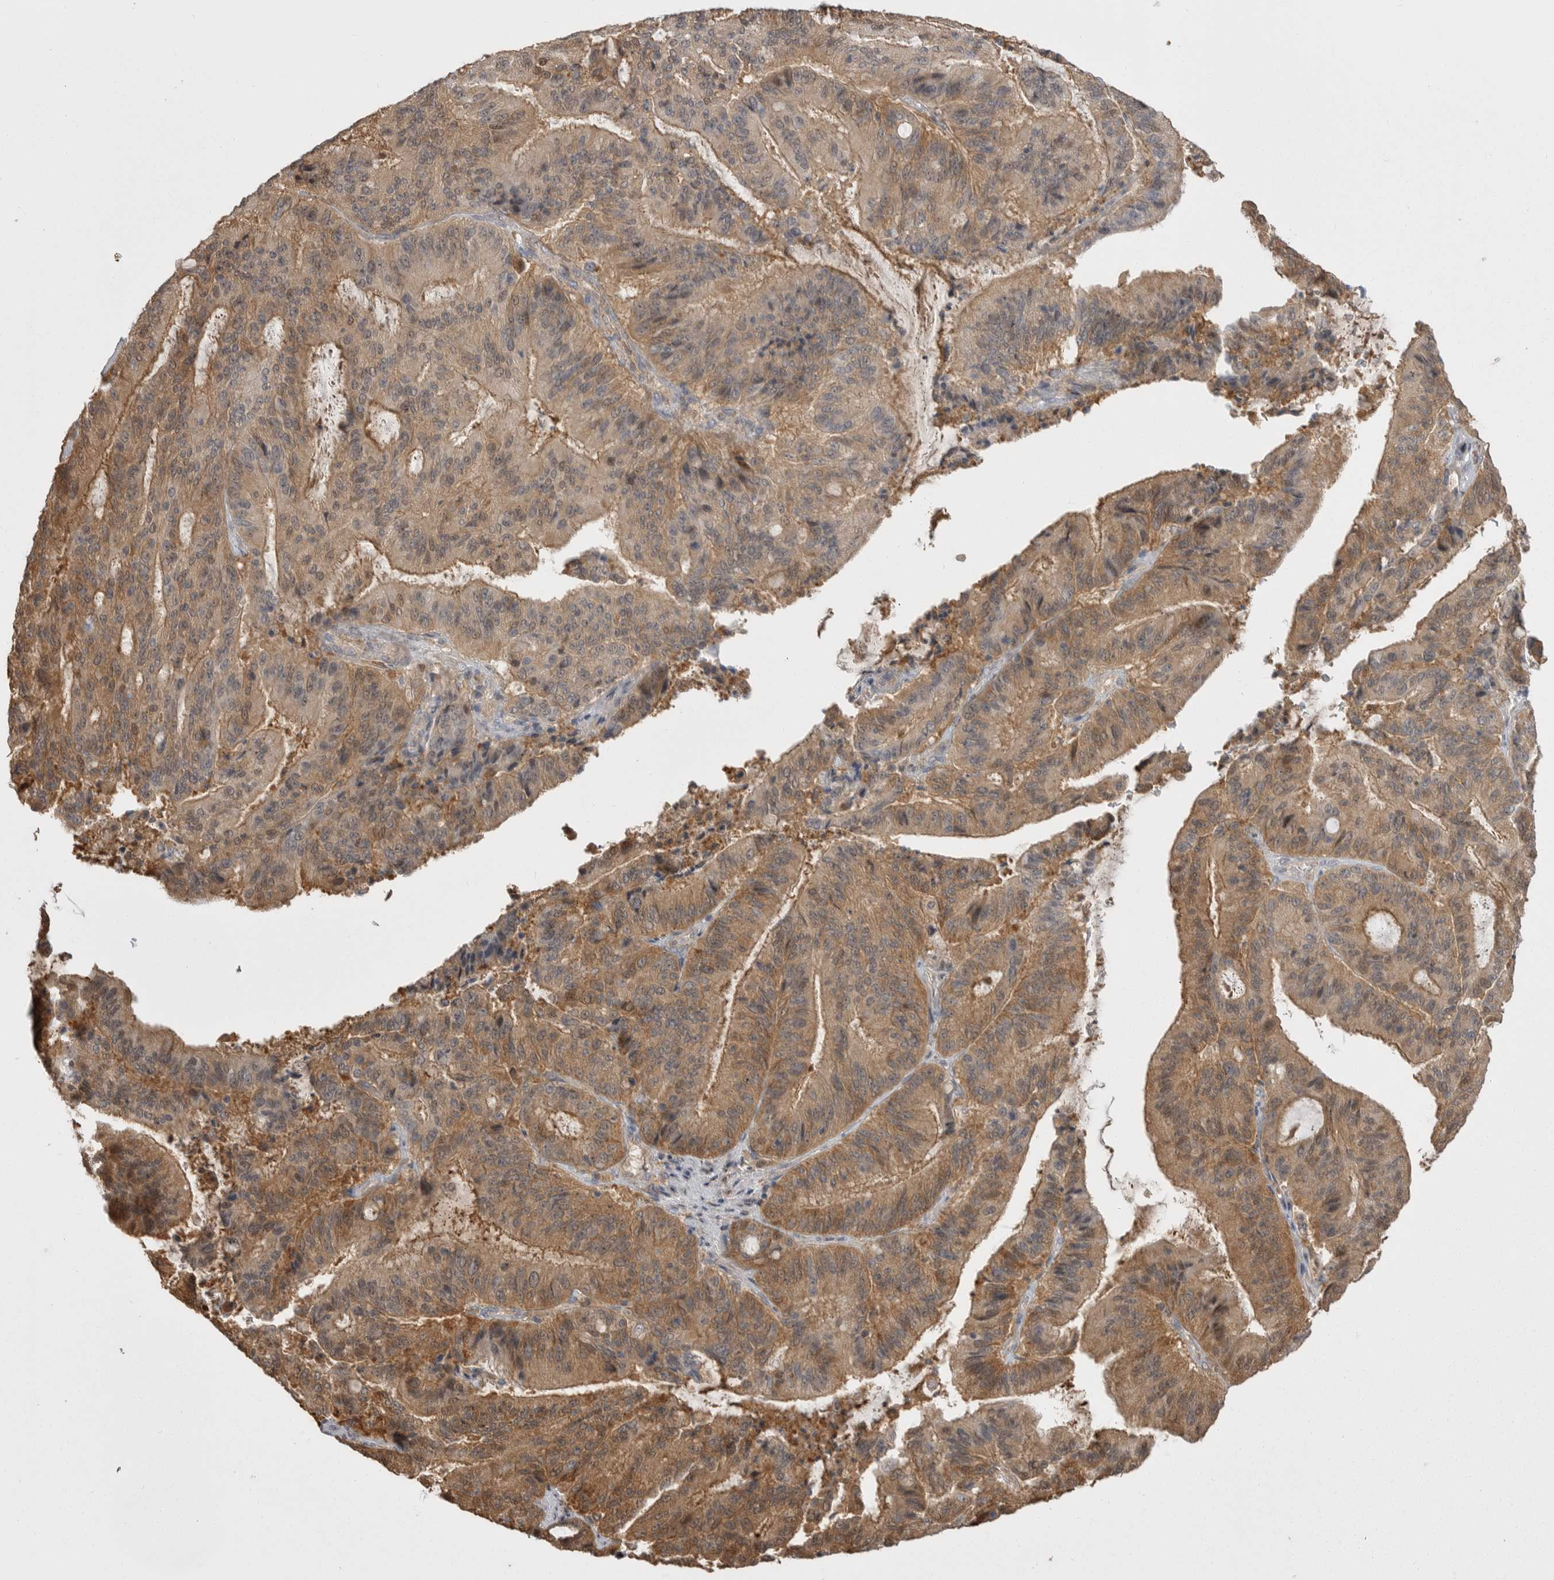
{"staining": {"intensity": "moderate", "quantity": ">75%", "location": "cytoplasmic/membranous"}, "tissue": "liver cancer", "cell_type": "Tumor cells", "image_type": "cancer", "snomed": [{"axis": "morphology", "description": "Normal tissue, NOS"}, {"axis": "morphology", "description": "Cholangiocarcinoma"}, {"axis": "topography", "description": "Liver"}, {"axis": "topography", "description": "Peripheral nerve tissue"}], "caption": "Cholangiocarcinoma (liver) stained for a protein shows moderate cytoplasmic/membranous positivity in tumor cells.", "gene": "KYAT3", "patient": {"sex": "female", "age": 73}}